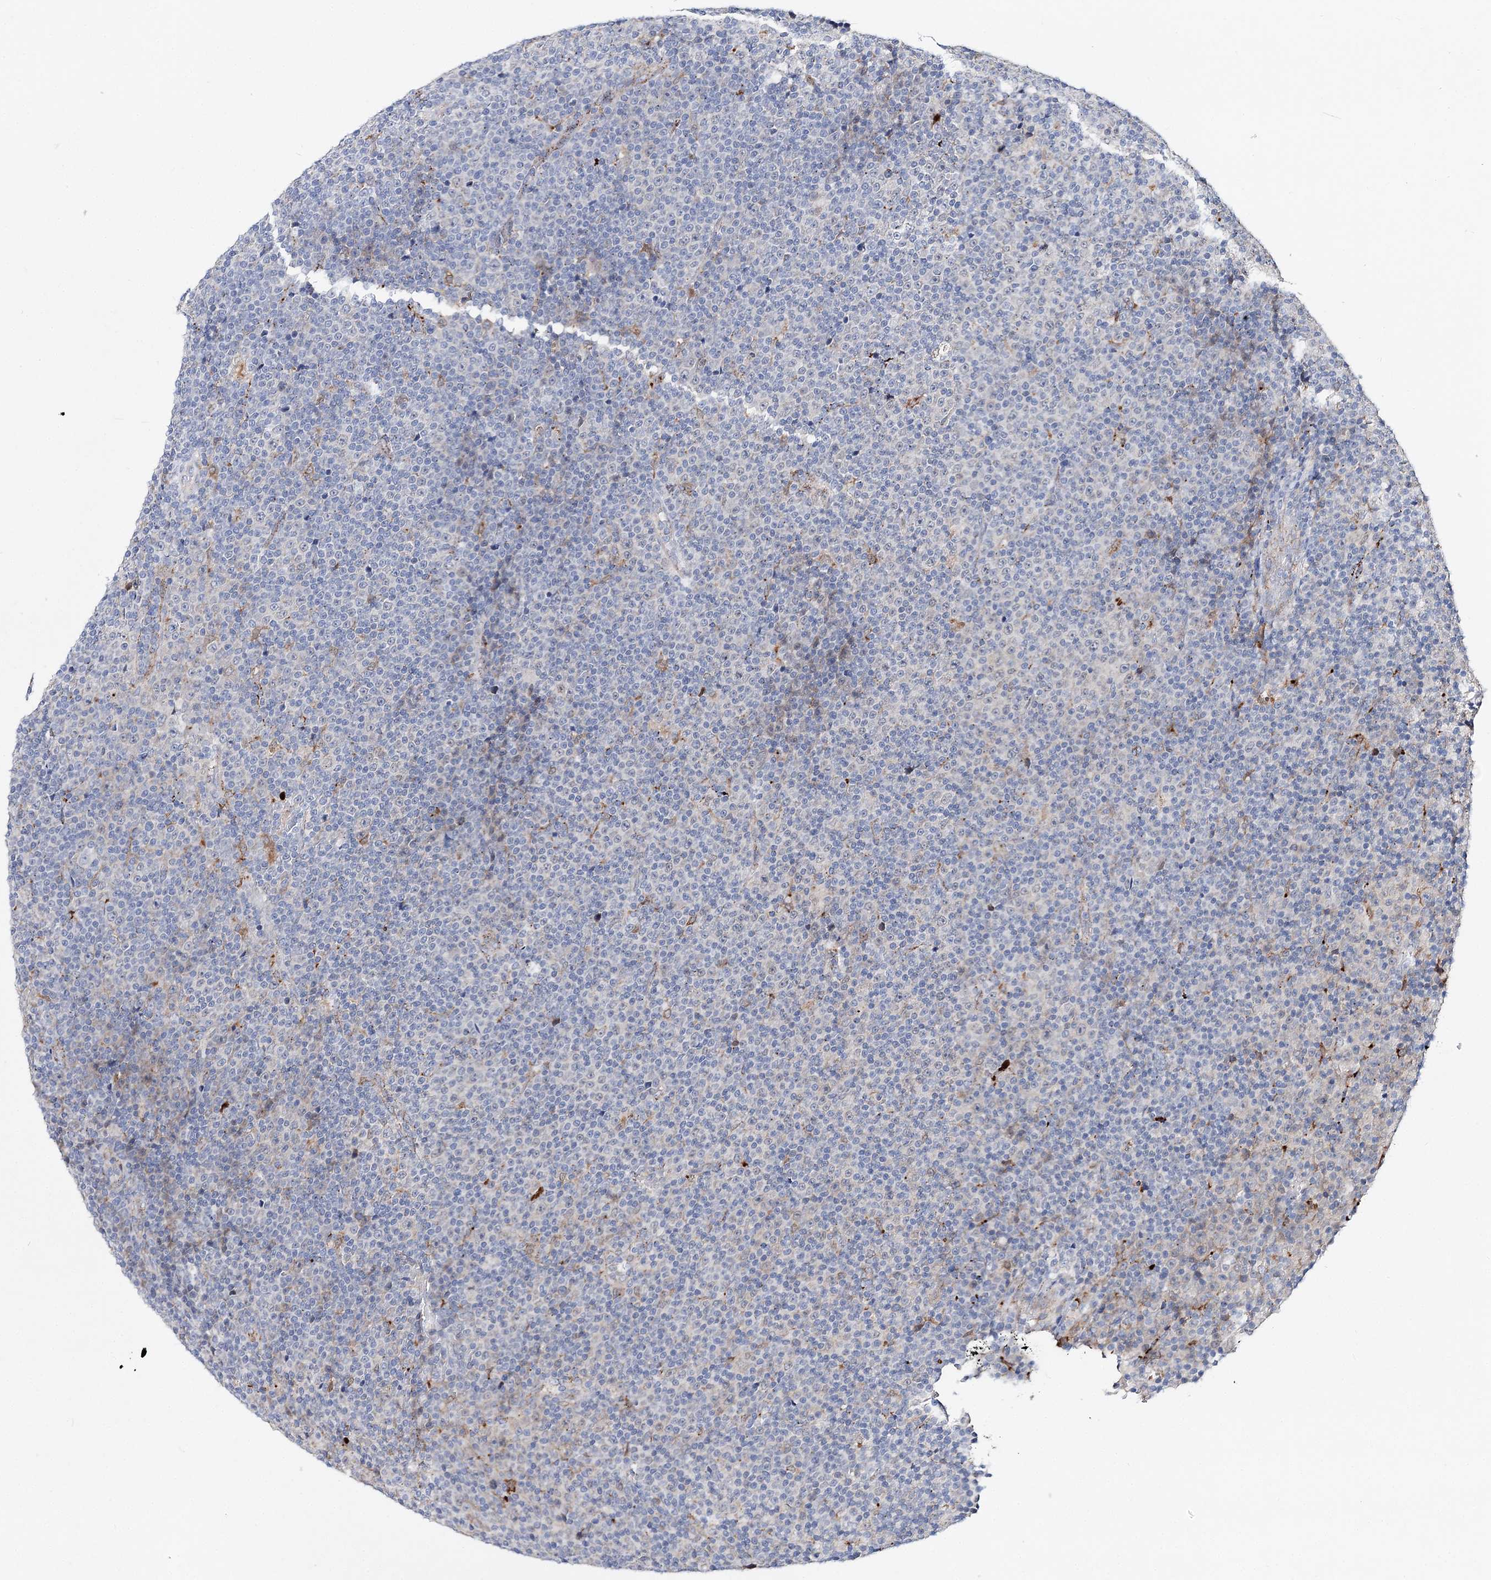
{"staining": {"intensity": "negative", "quantity": "none", "location": "none"}, "tissue": "lymphoma", "cell_type": "Tumor cells", "image_type": "cancer", "snomed": [{"axis": "morphology", "description": "Malignant lymphoma, non-Hodgkin's type, Low grade"}, {"axis": "topography", "description": "Lymph node"}], "caption": "This is an immunohistochemistry micrograph of lymphoma. There is no staining in tumor cells.", "gene": "C3orf38", "patient": {"sex": "female", "age": 67}}